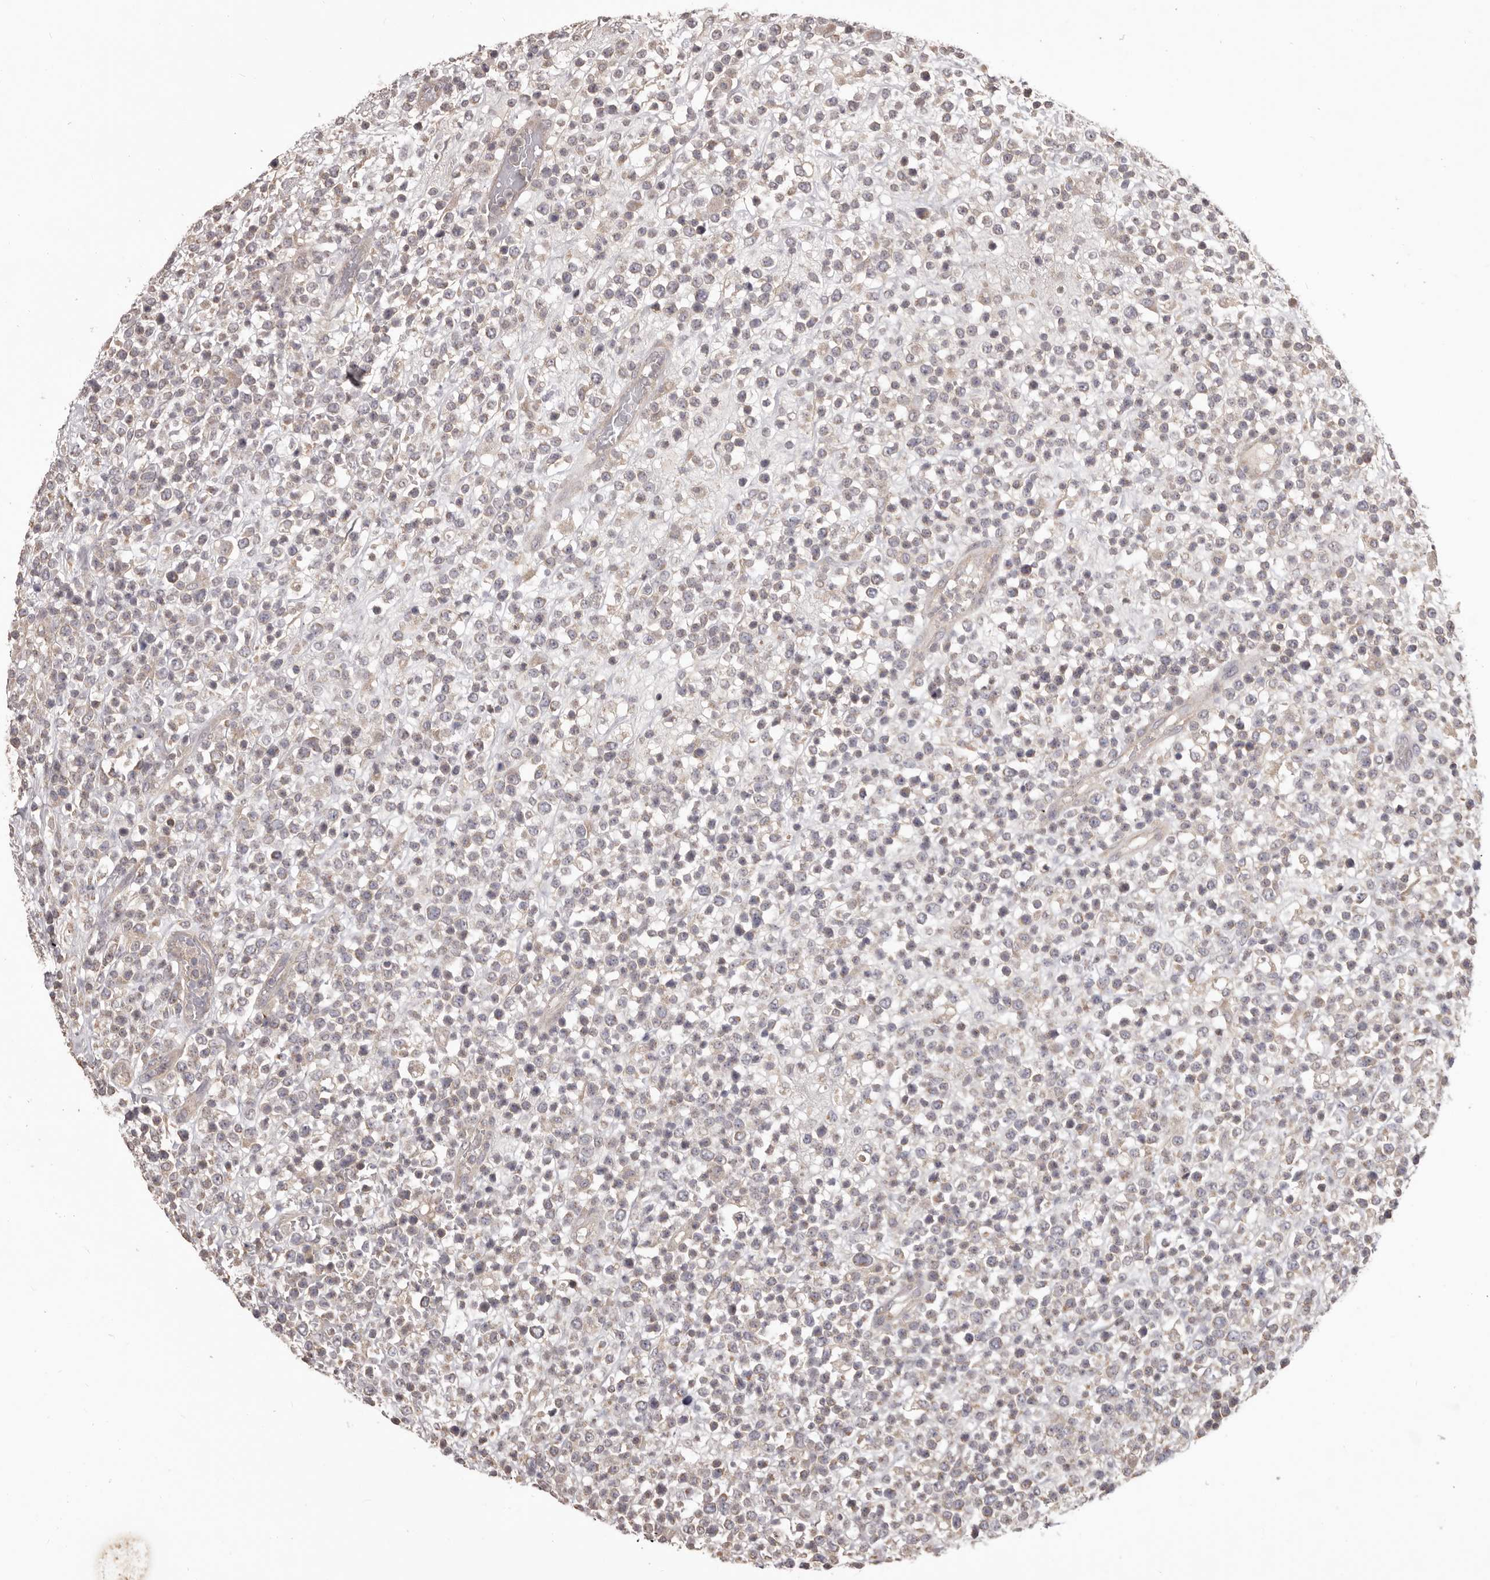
{"staining": {"intensity": "negative", "quantity": "none", "location": "none"}, "tissue": "lymphoma", "cell_type": "Tumor cells", "image_type": "cancer", "snomed": [{"axis": "morphology", "description": "Malignant lymphoma, non-Hodgkin's type, High grade"}, {"axis": "topography", "description": "Colon"}], "caption": "This is a micrograph of immunohistochemistry staining of malignant lymphoma, non-Hodgkin's type (high-grade), which shows no expression in tumor cells.", "gene": "HRH1", "patient": {"sex": "female", "age": 53}}